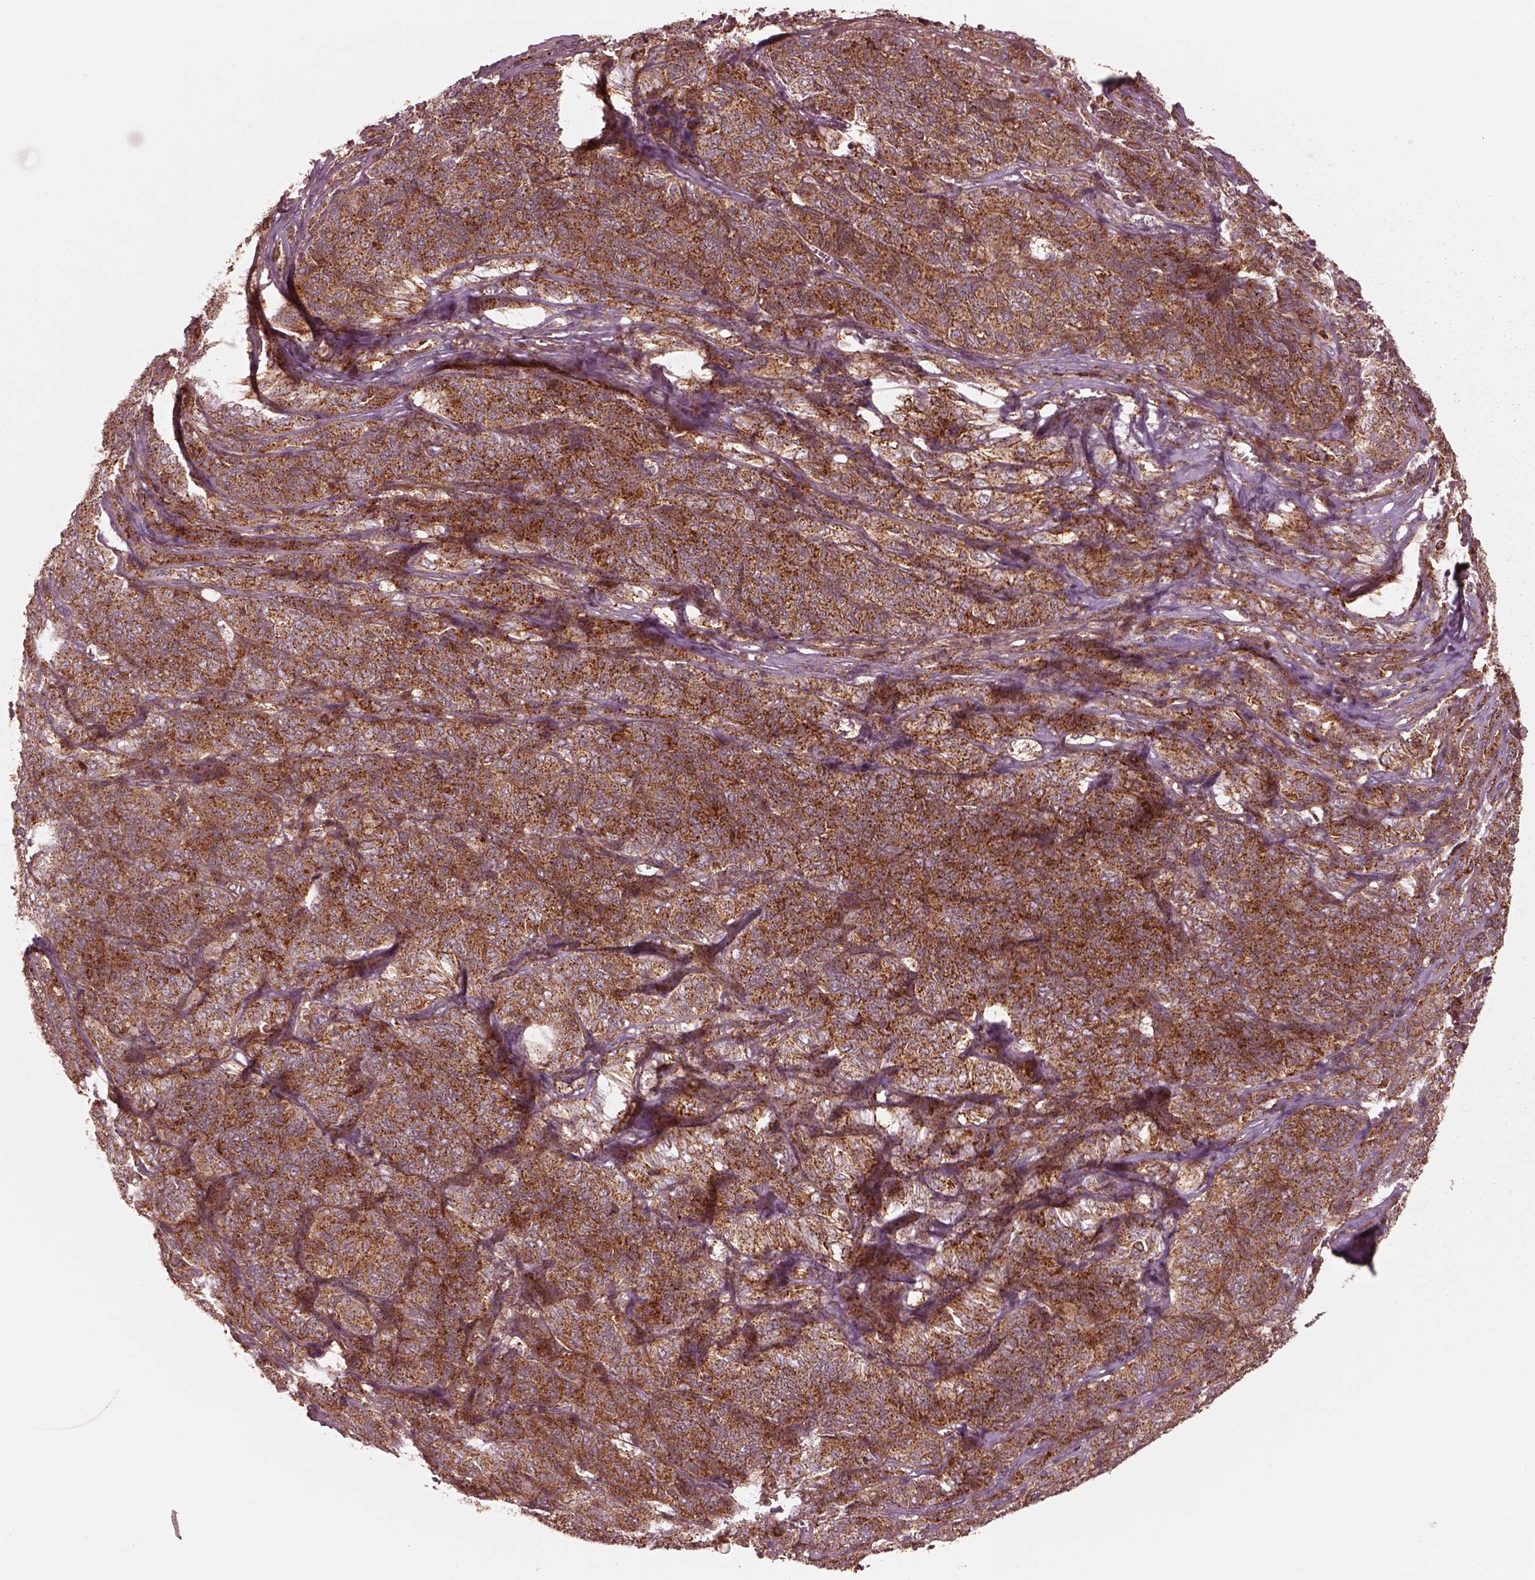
{"staining": {"intensity": "moderate", "quantity": ">75%", "location": "cytoplasmic/membranous"}, "tissue": "ovarian cancer", "cell_type": "Tumor cells", "image_type": "cancer", "snomed": [{"axis": "morphology", "description": "Carcinoma, endometroid"}, {"axis": "topography", "description": "Ovary"}], "caption": "Protein staining of ovarian cancer (endometroid carcinoma) tissue reveals moderate cytoplasmic/membranous positivity in about >75% of tumor cells. (DAB (3,3'-diaminobenzidine) = brown stain, brightfield microscopy at high magnification).", "gene": "WASHC2A", "patient": {"sex": "female", "age": 80}}